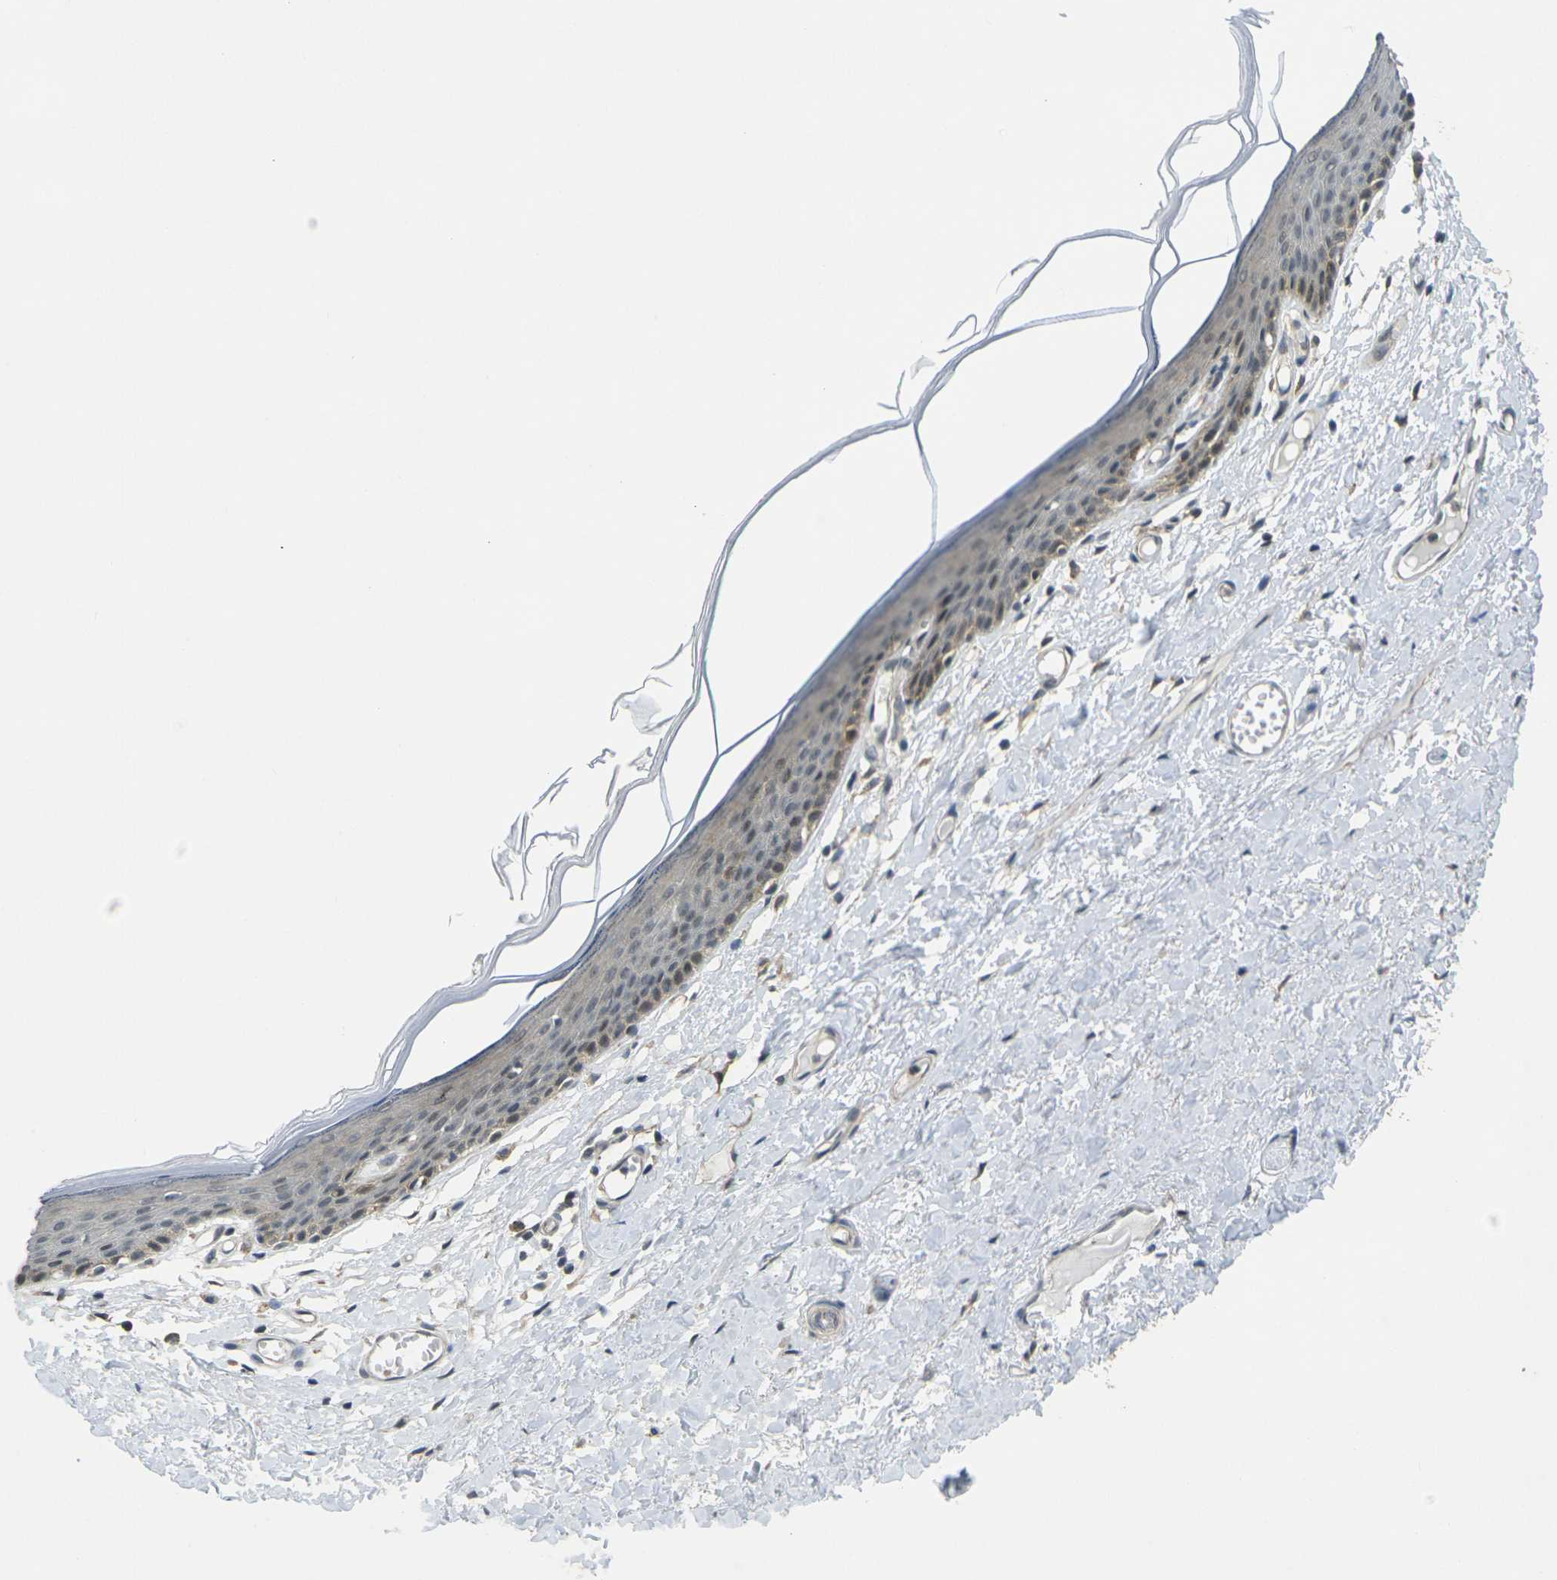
{"staining": {"intensity": "weak", "quantity": "25%-75%", "location": "cytoplasmic/membranous"}, "tissue": "skin", "cell_type": "Epidermal cells", "image_type": "normal", "snomed": [{"axis": "morphology", "description": "Normal tissue, NOS"}, {"axis": "topography", "description": "Vulva"}], "caption": "Protein expression analysis of unremarkable human skin reveals weak cytoplasmic/membranous positivity in approximately 25%-75% of epidermal cells. Using DAB (brown) and hematoxylin (blue) stains, captured at high magnification using brightfield microscopy.", "gene": "KCTD10", "patient": {"sex": "female", "age": 54}}